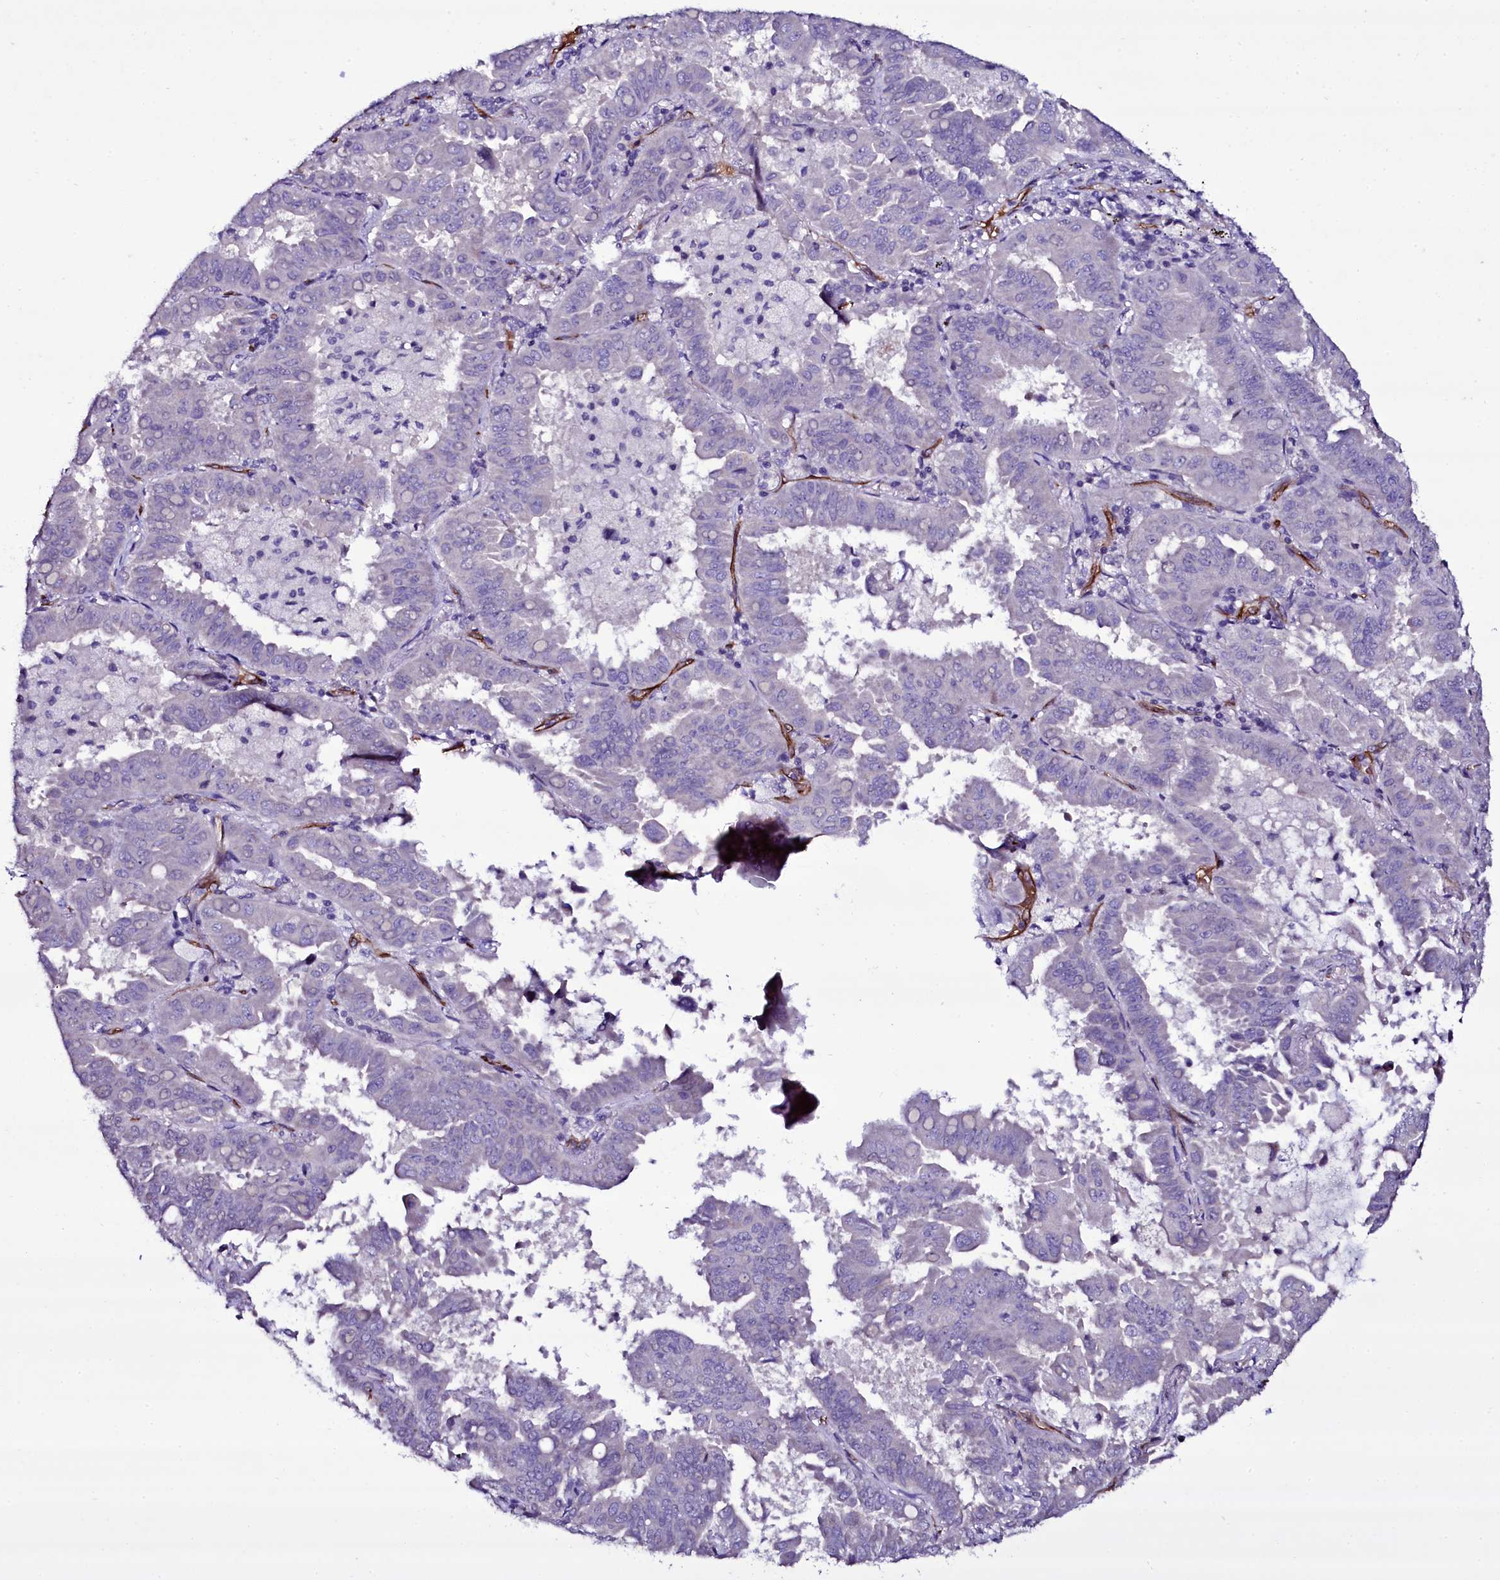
{"staining": {"intensity": "negative", "quantity": "none", "location": "none"}, "tissue": "lung cancer", "cell_type": "Tumor cells", "image_type": "cancer", "snomed": [{"axis": "morphology", "description": "Adenocarcinoma, NOS"}, {"axis": "topography", "description": "Lung"}], "caption": "This is a photomicrograph of immunohistochemistry staining of lung cancer, which shows no expression in tumor cells.", "gene": "MEX3C", "patient": {"sex": "male", "age": 64}}